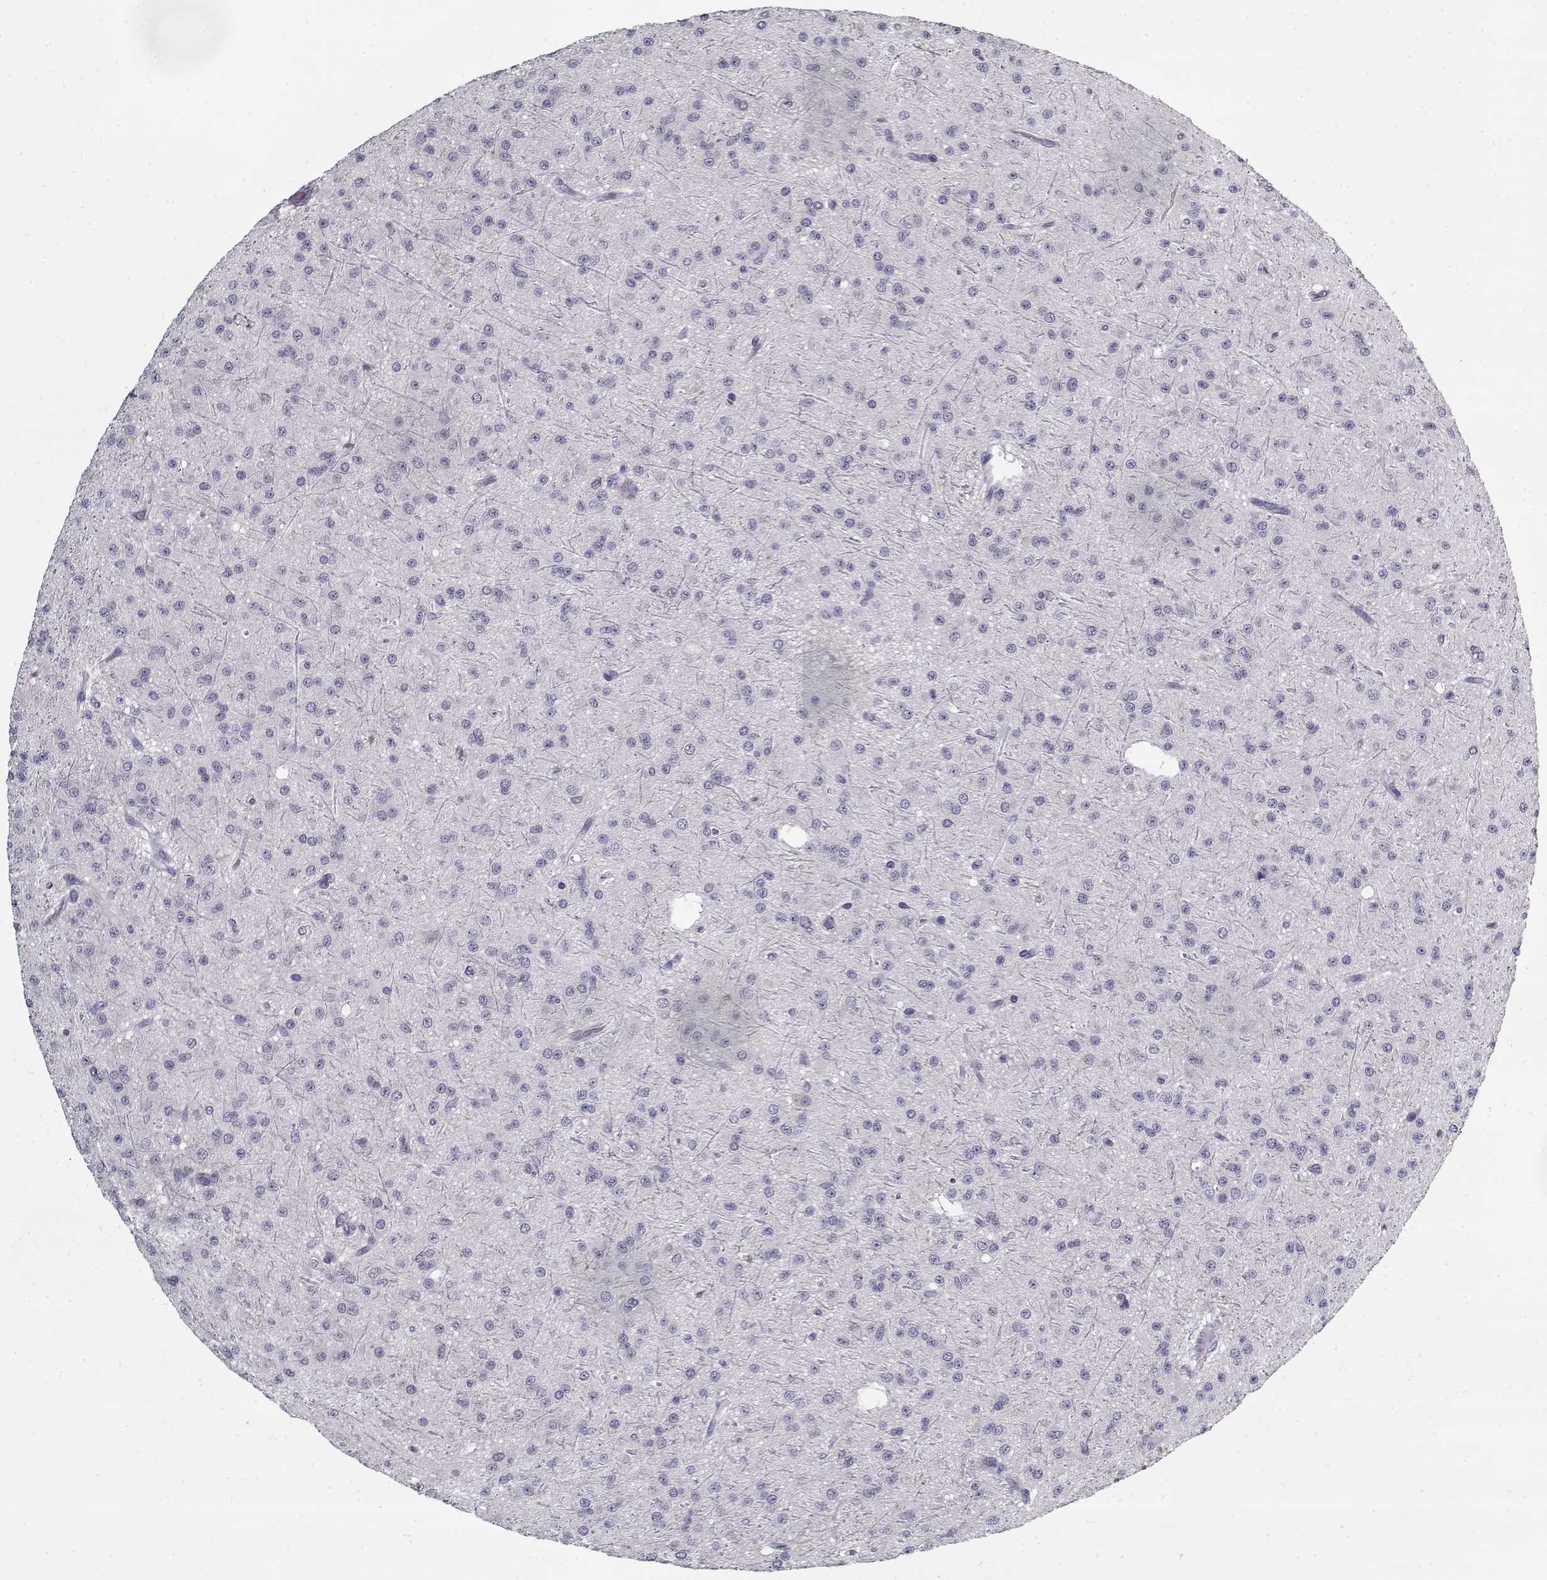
{"staining": {"intensity": "negative", "quantity": "none", "location": "none"}, "tissue": "glioma", "cell_type": "Tumor cells", "image_type": "cancer", "snomed": [{"axis": "morphology", "description": "Glioma, malignant, Low grade"}, {"axis": "topography", "description": "Brain"}], "caption": "Micrograph shows no protein positivity in tumor cells of malignant glioma (low-grade) tissue. The staining is performed using DAB (3,3'-diaminobenzidine) brown chromogen with nuclei counter-stained in using hematoxylin.", "gene": "RNF32", "patient": {"sex": "male", "age": 27}}